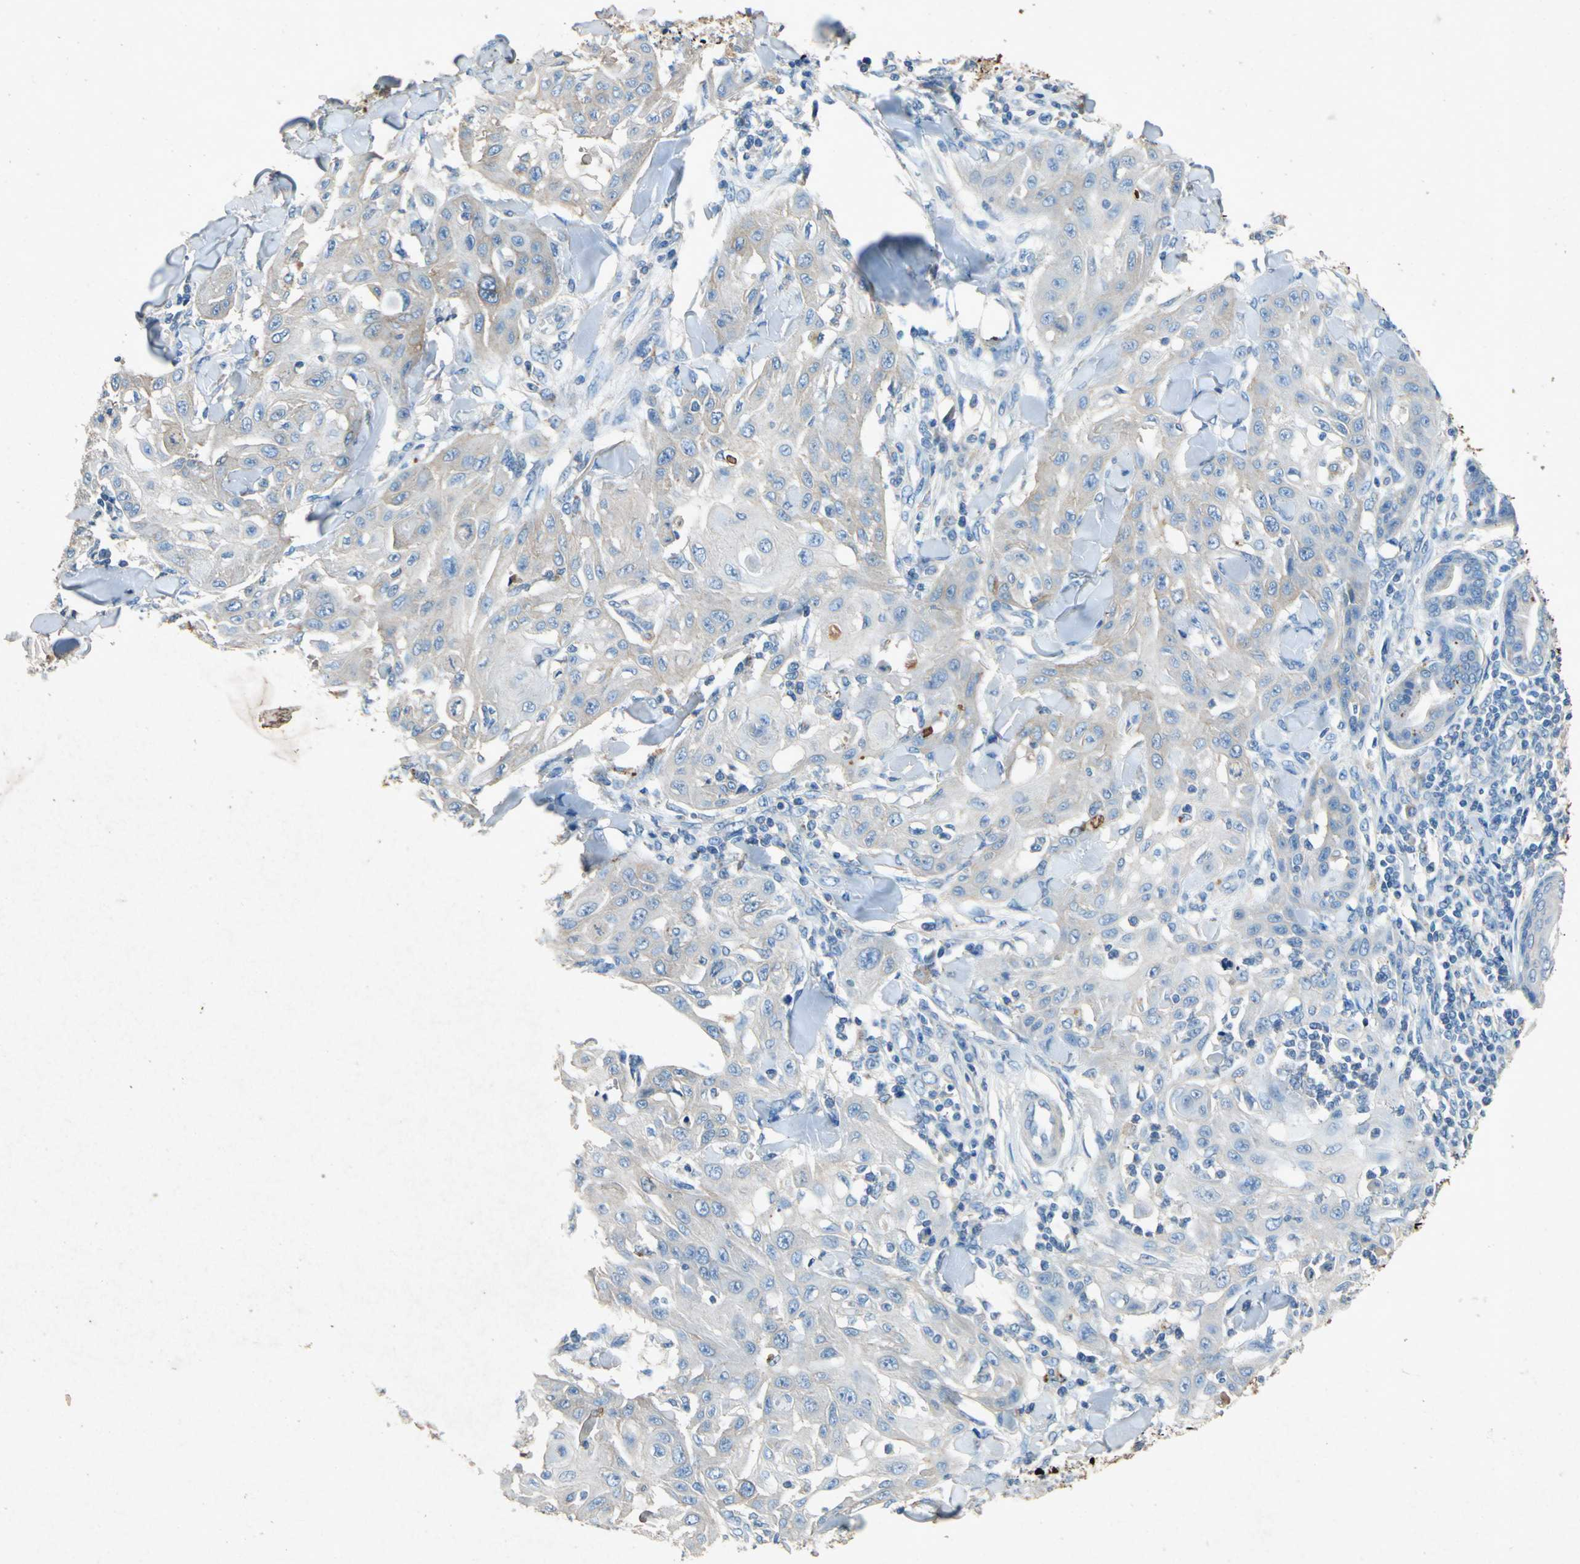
{"staining": {"intensity": "weak", "quantity": ">75%", "location": "cytoplasmic/membranous"}, "tissue": "skin cancer", "cell_type": "Tumor cells", "image_type": "cancer", "snomed": [{"axis": "morphology", "description": "Squamous cell carcinoma, NOS"}, {"axis": "topography", "description": "Skin"}], "caption": "A low amount of weak cytoplasmic/membranous positivity is identified in approximately >75% of tumor cells in squamous cell carcinoma (skin) tissue.", "gene": "ADAMTS5", "patient": {"sex": "male", "age": 24}}